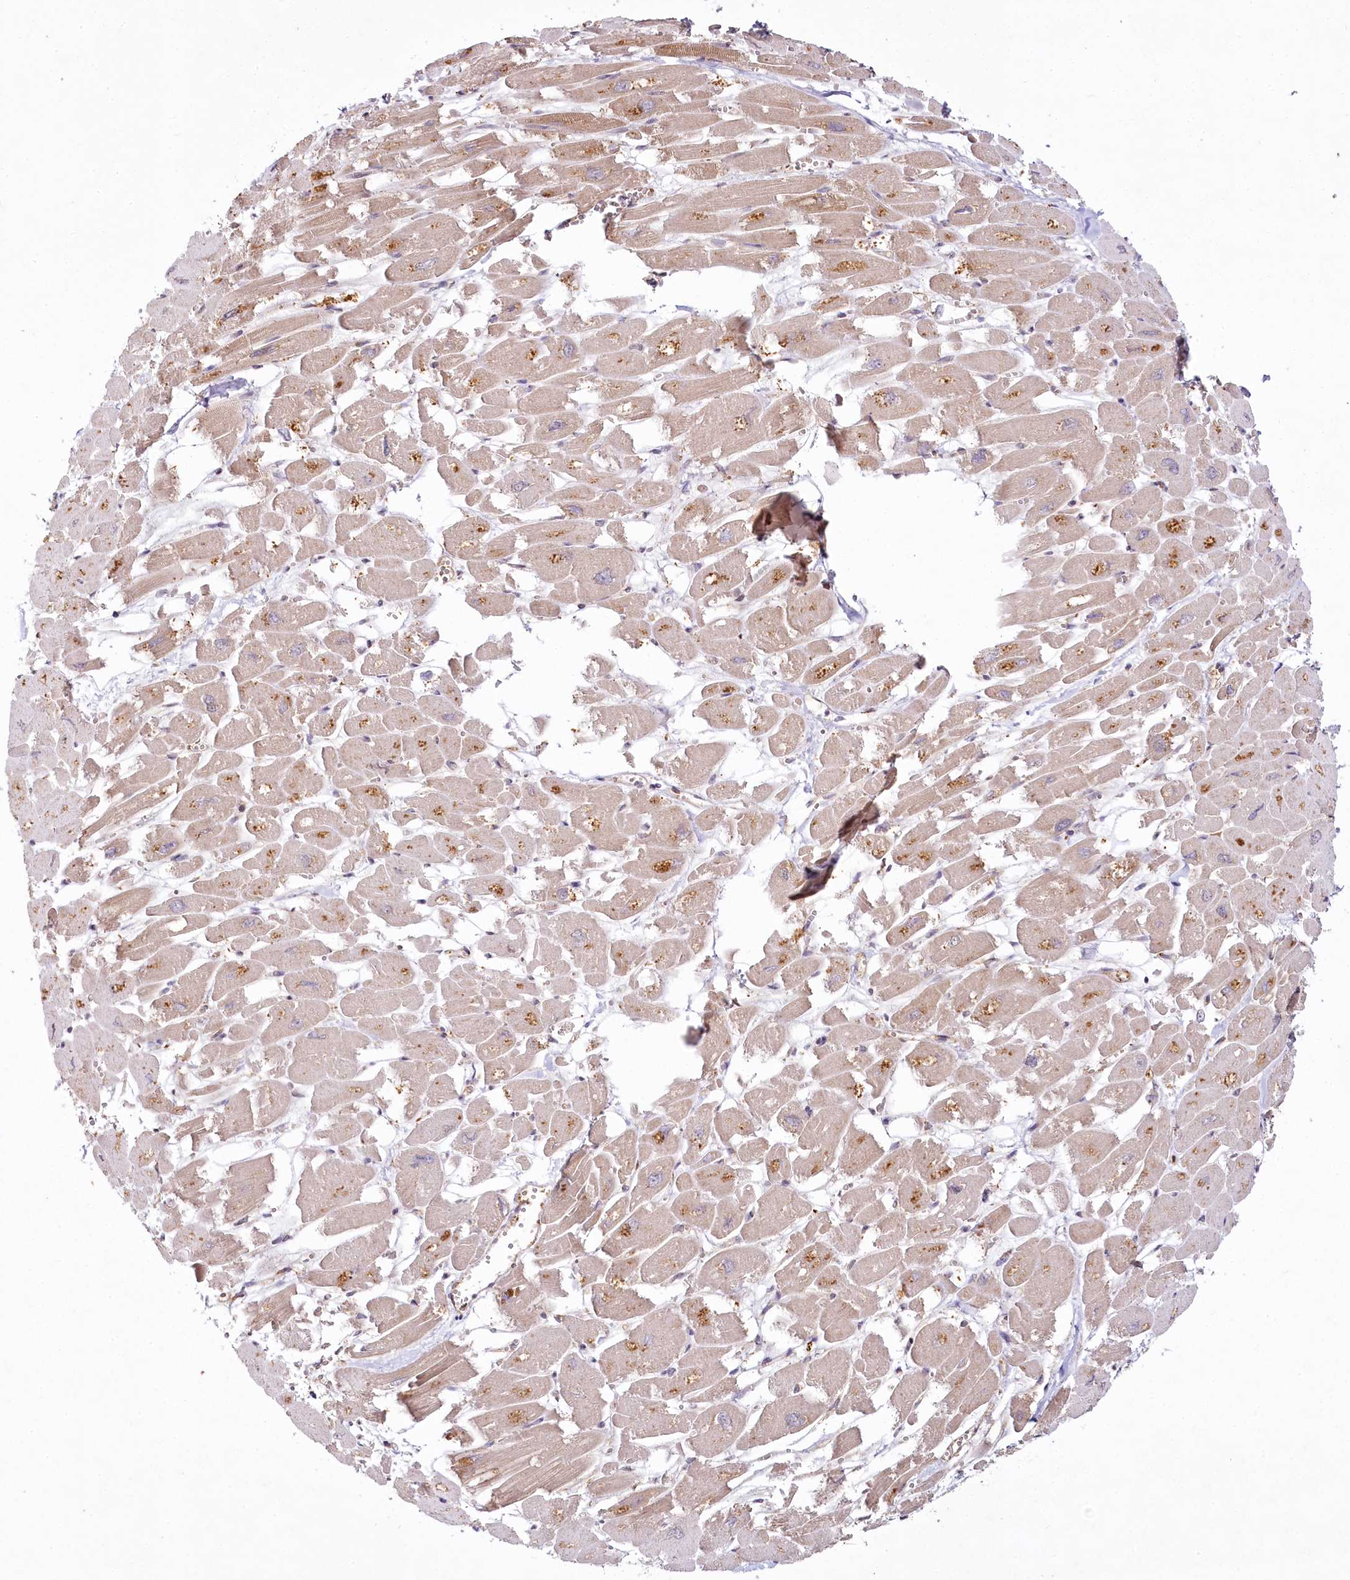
{"staining": {"intensity": "moderate", "quantity": "25%-75%", "location": "cytoplasmic/membranous"}, "tissue": "heart muscle", "cell_type": "Cardiomyocytes", "image_type": "normal", "snomed": [{"axis": "morphology", "description": "Normal tissue, NOS"}, {"axis": "topography", "description": "Heart"}], "caption": "An image of human heart muscle stained for a protein exhibits moderate cytoplasmic/membranous brown staining in cardiomyocytes.", "gene": "ALKBH8", "patient": {"sex": "male", "age": 54}}